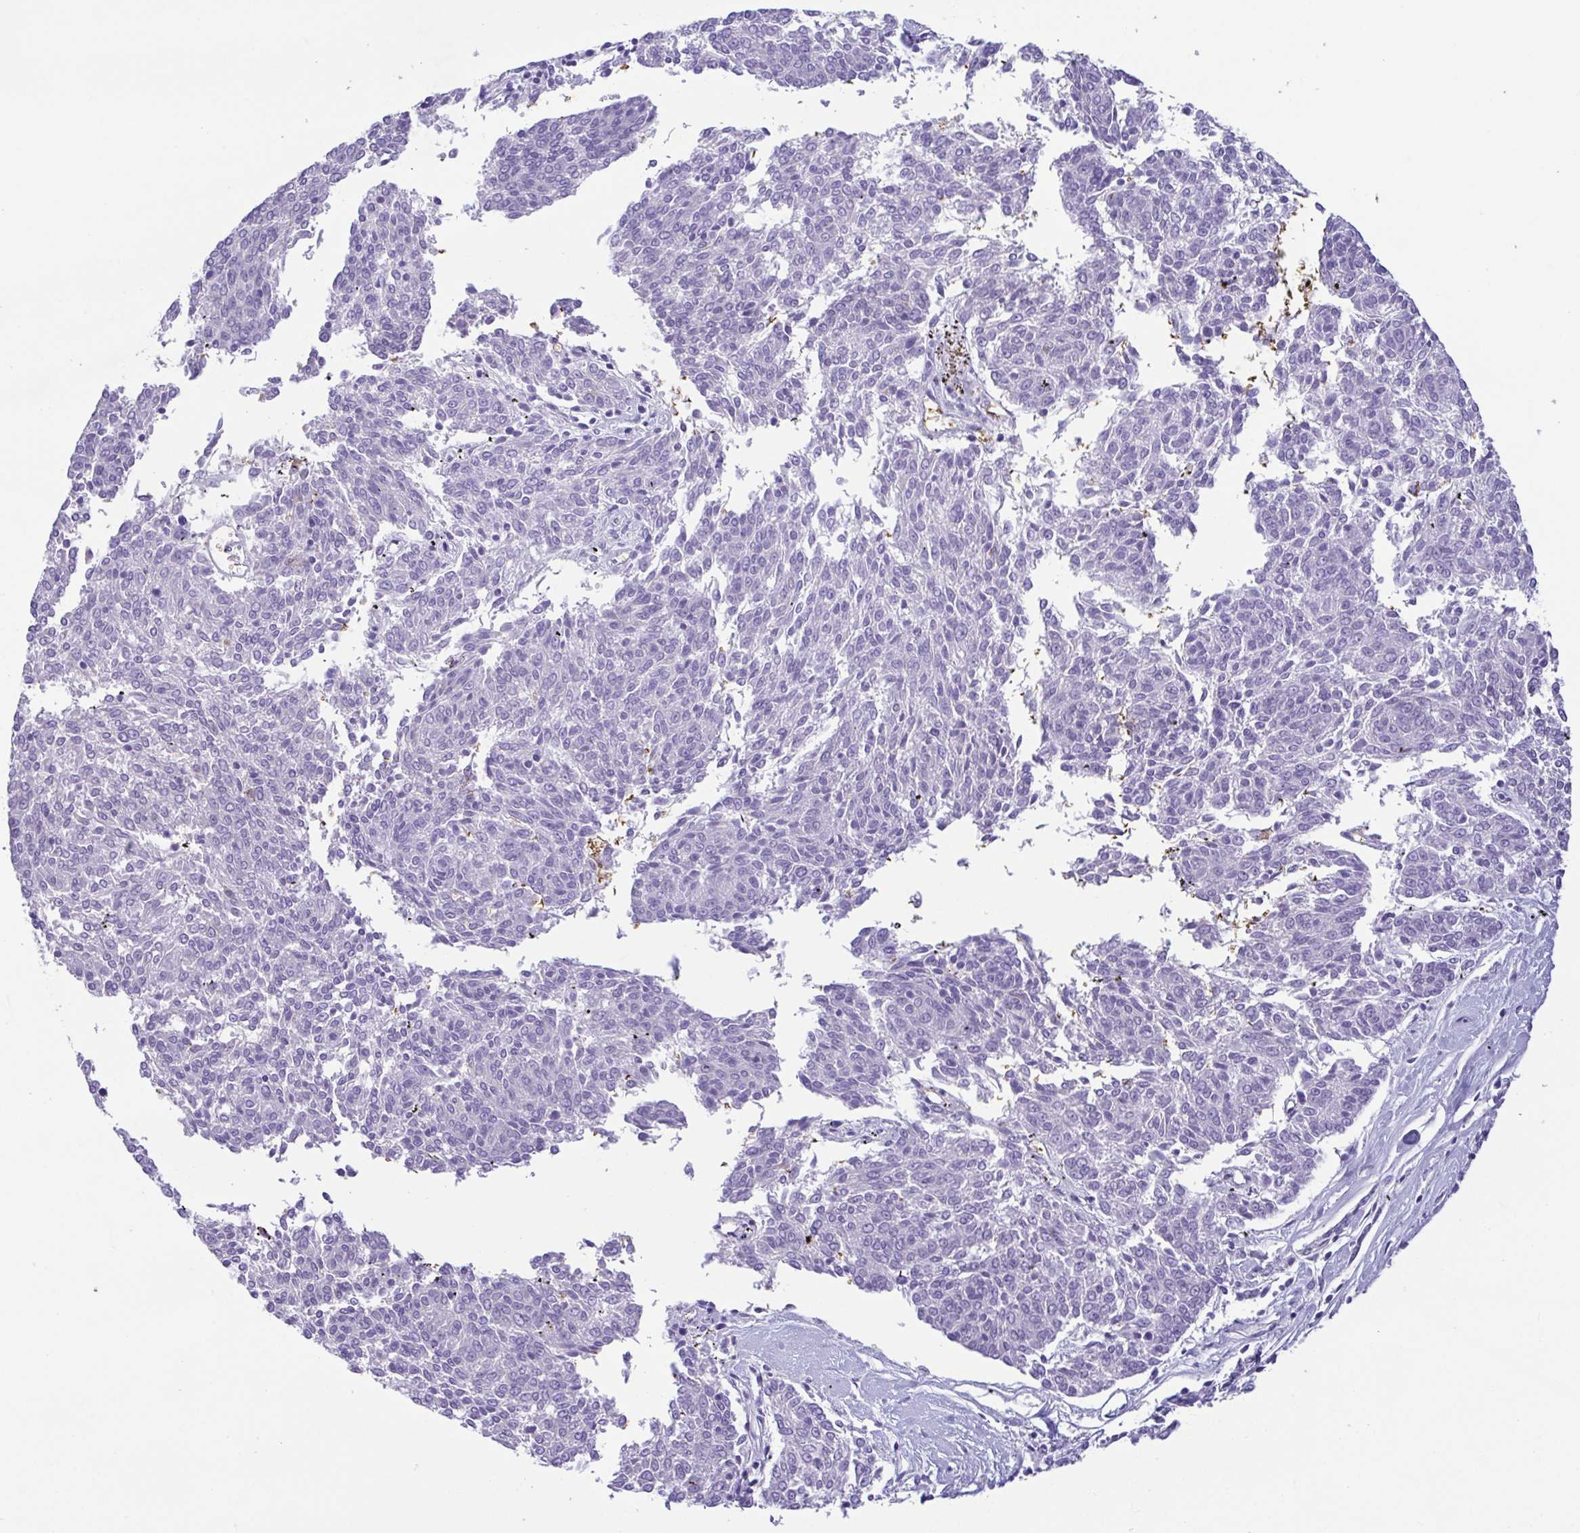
{"staining": {"intensity": "negative", "quantity": "none", "location": "none"}, "tissue": "melanoma", "cell_type": "Tumor cells", "image_type": "cancer", "snomed": [{"axis": "morphology", "description": "Malignant melanoma, NOS"}, {"axis": "topography", "description": "Skin"}], "caption": "Tumor cells show no significant positivity in malignant melanoma. Brightfield microscopy of immunohistochemistry stained with DAB (3,3'-diaminobenzidine) (brown) and hematoxylin (blue), captured at high magnification.", "gene": "EPB42", "patient": {"sex": "female", "age": 72}}